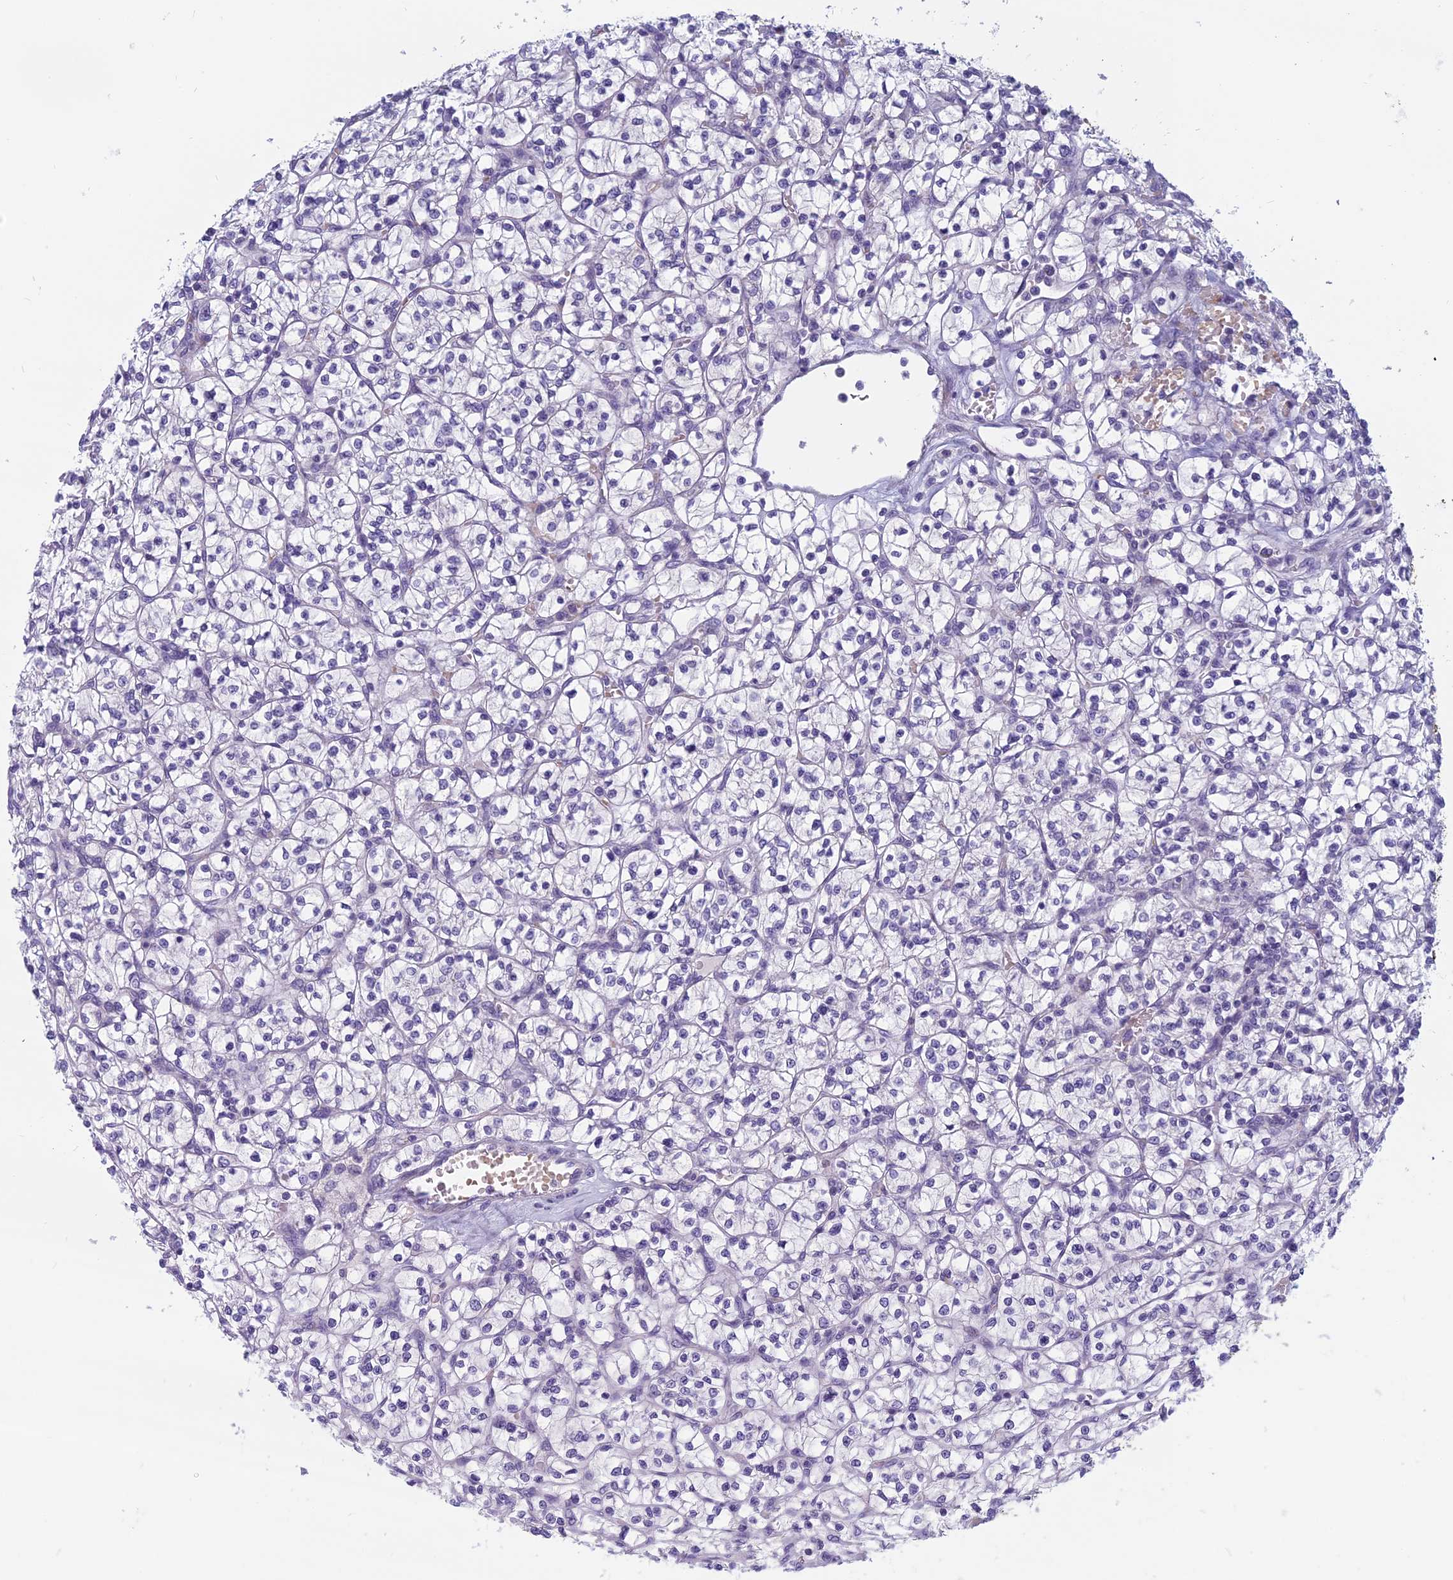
{"staining": {"intensity": "negative", "quantity": "none", "location": "none"}, "tissue": "renal cancer", "cell_type": "Tumor cells", "image_type": "cancer", "snomed": [{"axis": "morphology", "description": "Adenocarcinoma, NOS"}, {"axis": "topography", "description": "Kidney"}], "caption": "This is an IHC photomicrograph of renal adenocarcinoma. There is no positivity in tumor cells.", "gene": "RBM41", "patient": {"sex": "female", "age": 64}}